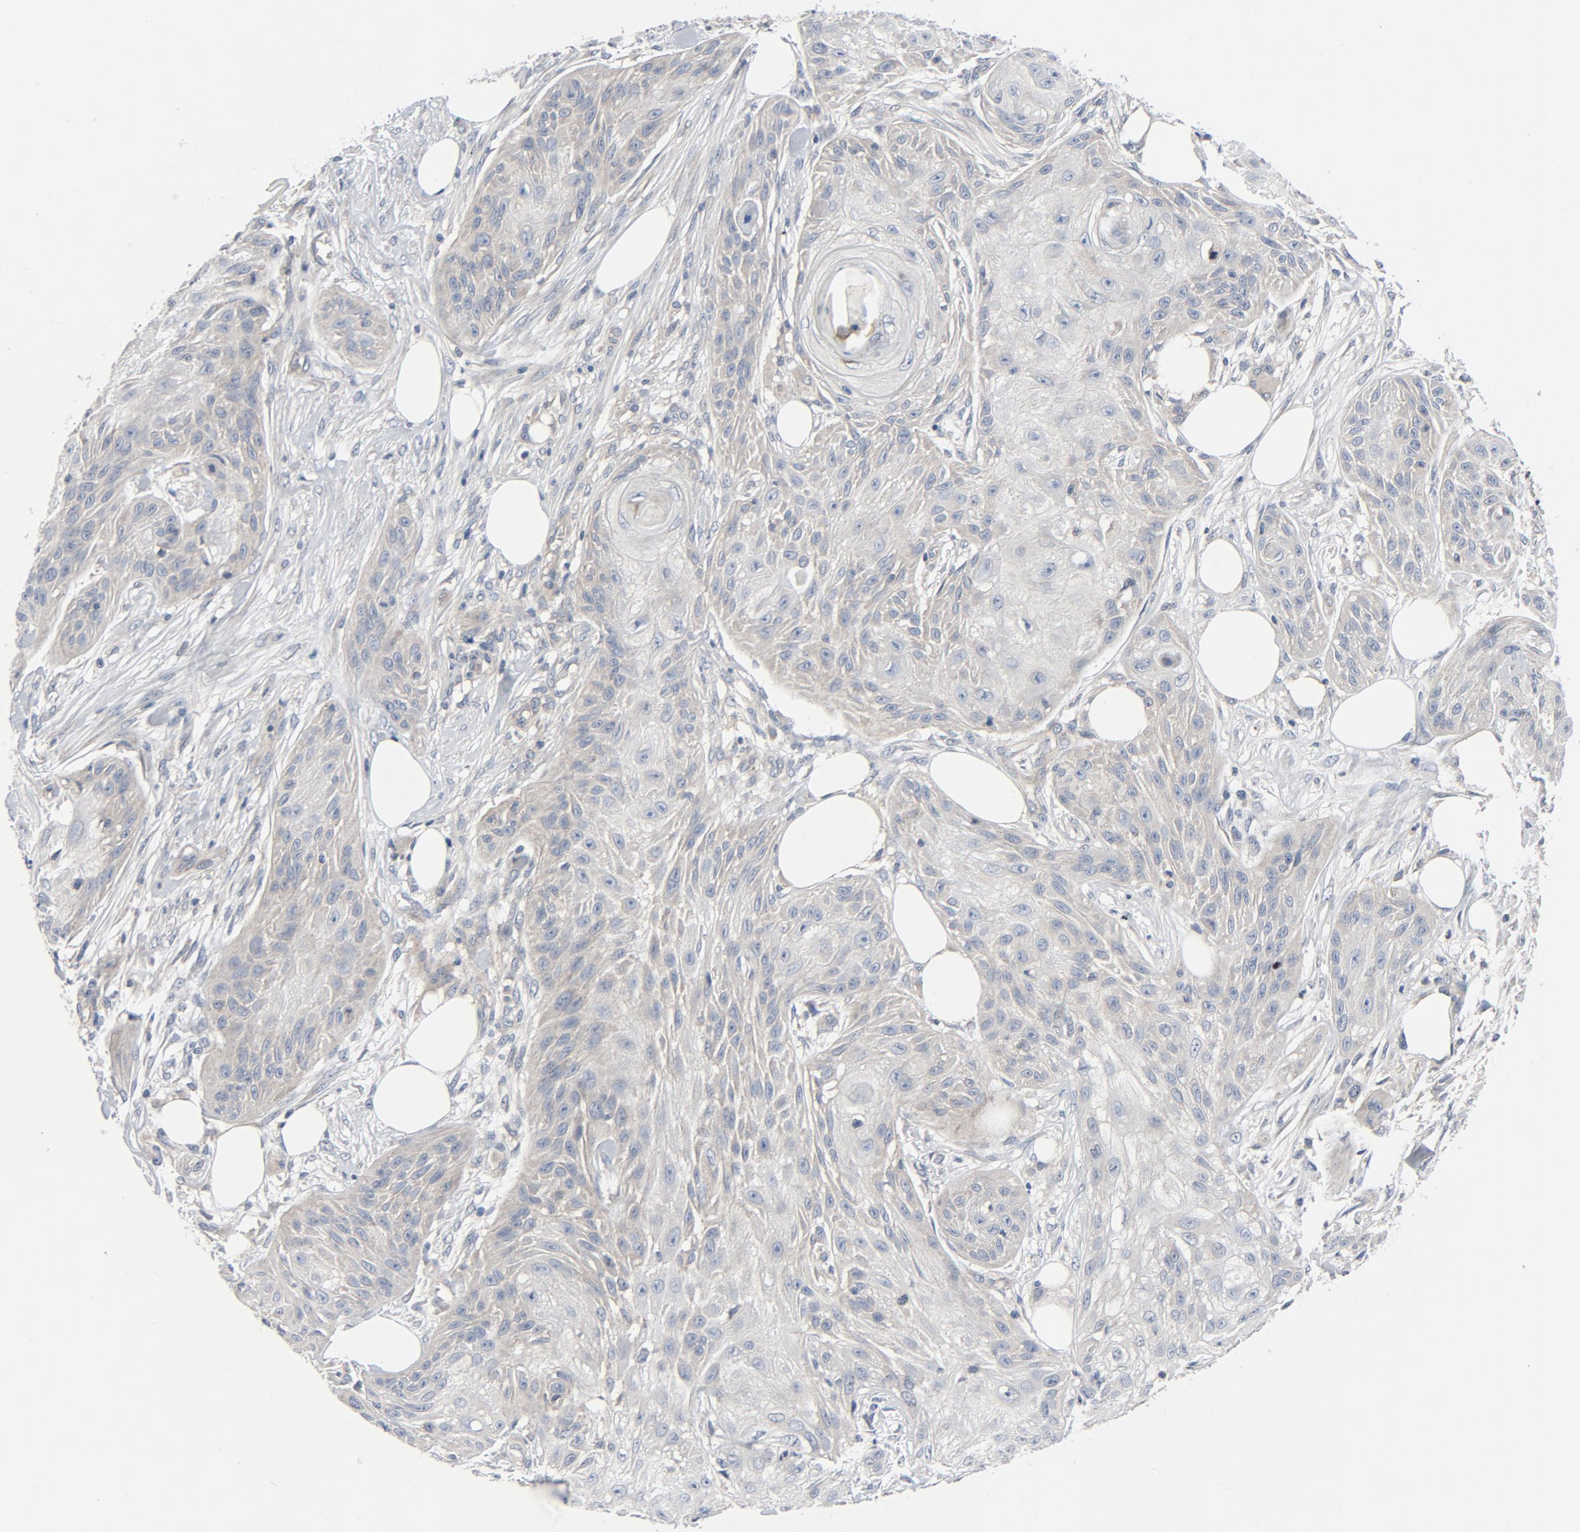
{"staining": {"intensity": "weak", "quantity": ">75%", "location": "cytoplasmic/membranous"}, "tissue": "skin cancer", "cell_type": "Tumor cells", "image_type": "cancer", "snomed": [{"axis": "morphology", "description": "Squamous cell carcinoma, NOS"}, {"axis": "topography", "description": "Skin"}], "caption": "Immunohistochemical staining of skin squamous cell carcinoma displays low levels of weak cytoplasmic/membranous expression in about >75% of tumor cells. The staining was performed using DAB, with brown indicating positive protein expression. Nuclei are stained blue with hematoxylin.", "gene": "TSG101", "patient": {"sex": "female", "age": 88}}